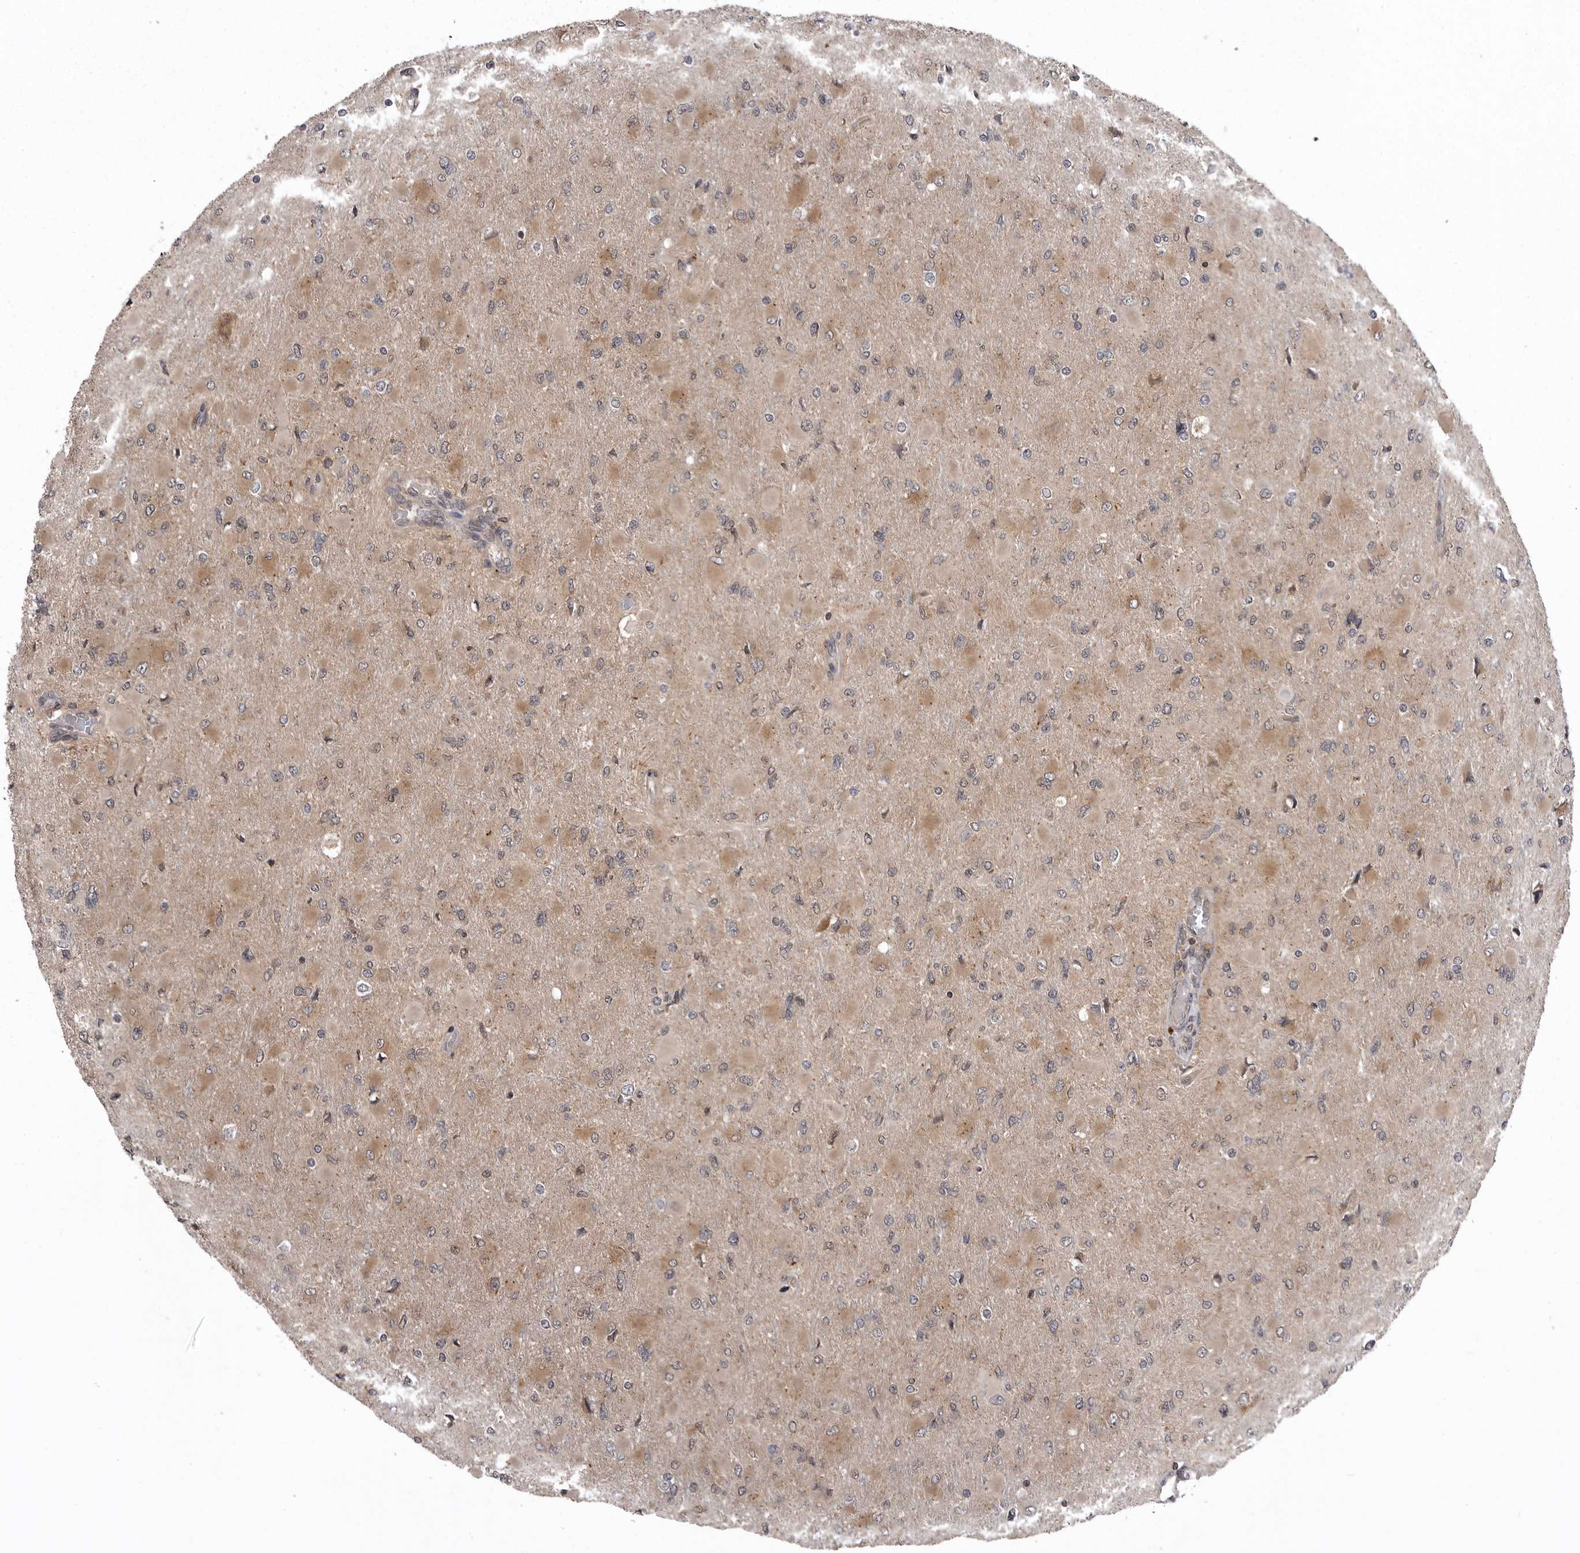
{"staining": {"intensity": "weak", "quantity": ">75%", "location": "cytoplasmic/membranous"}, "tissue": "glioma", "cell_type": "Tumor cells", "image_type": "cancer", "snomed": [{"axis": "morphology", "description": "Glioma, malignant, High grade"}, {"axis": "topography", "description": "Cerebral cortex"}], "caption": "High-power microscopy captured an immunohistochemistry (IHC) histopathology image of malignant glioma (high-grade), revealing weak cytoplasmic/membranous staining in approximately >75% of tumor cells.", "gene": "AOAH", "patient": {"sex": "female", "age": 36}}